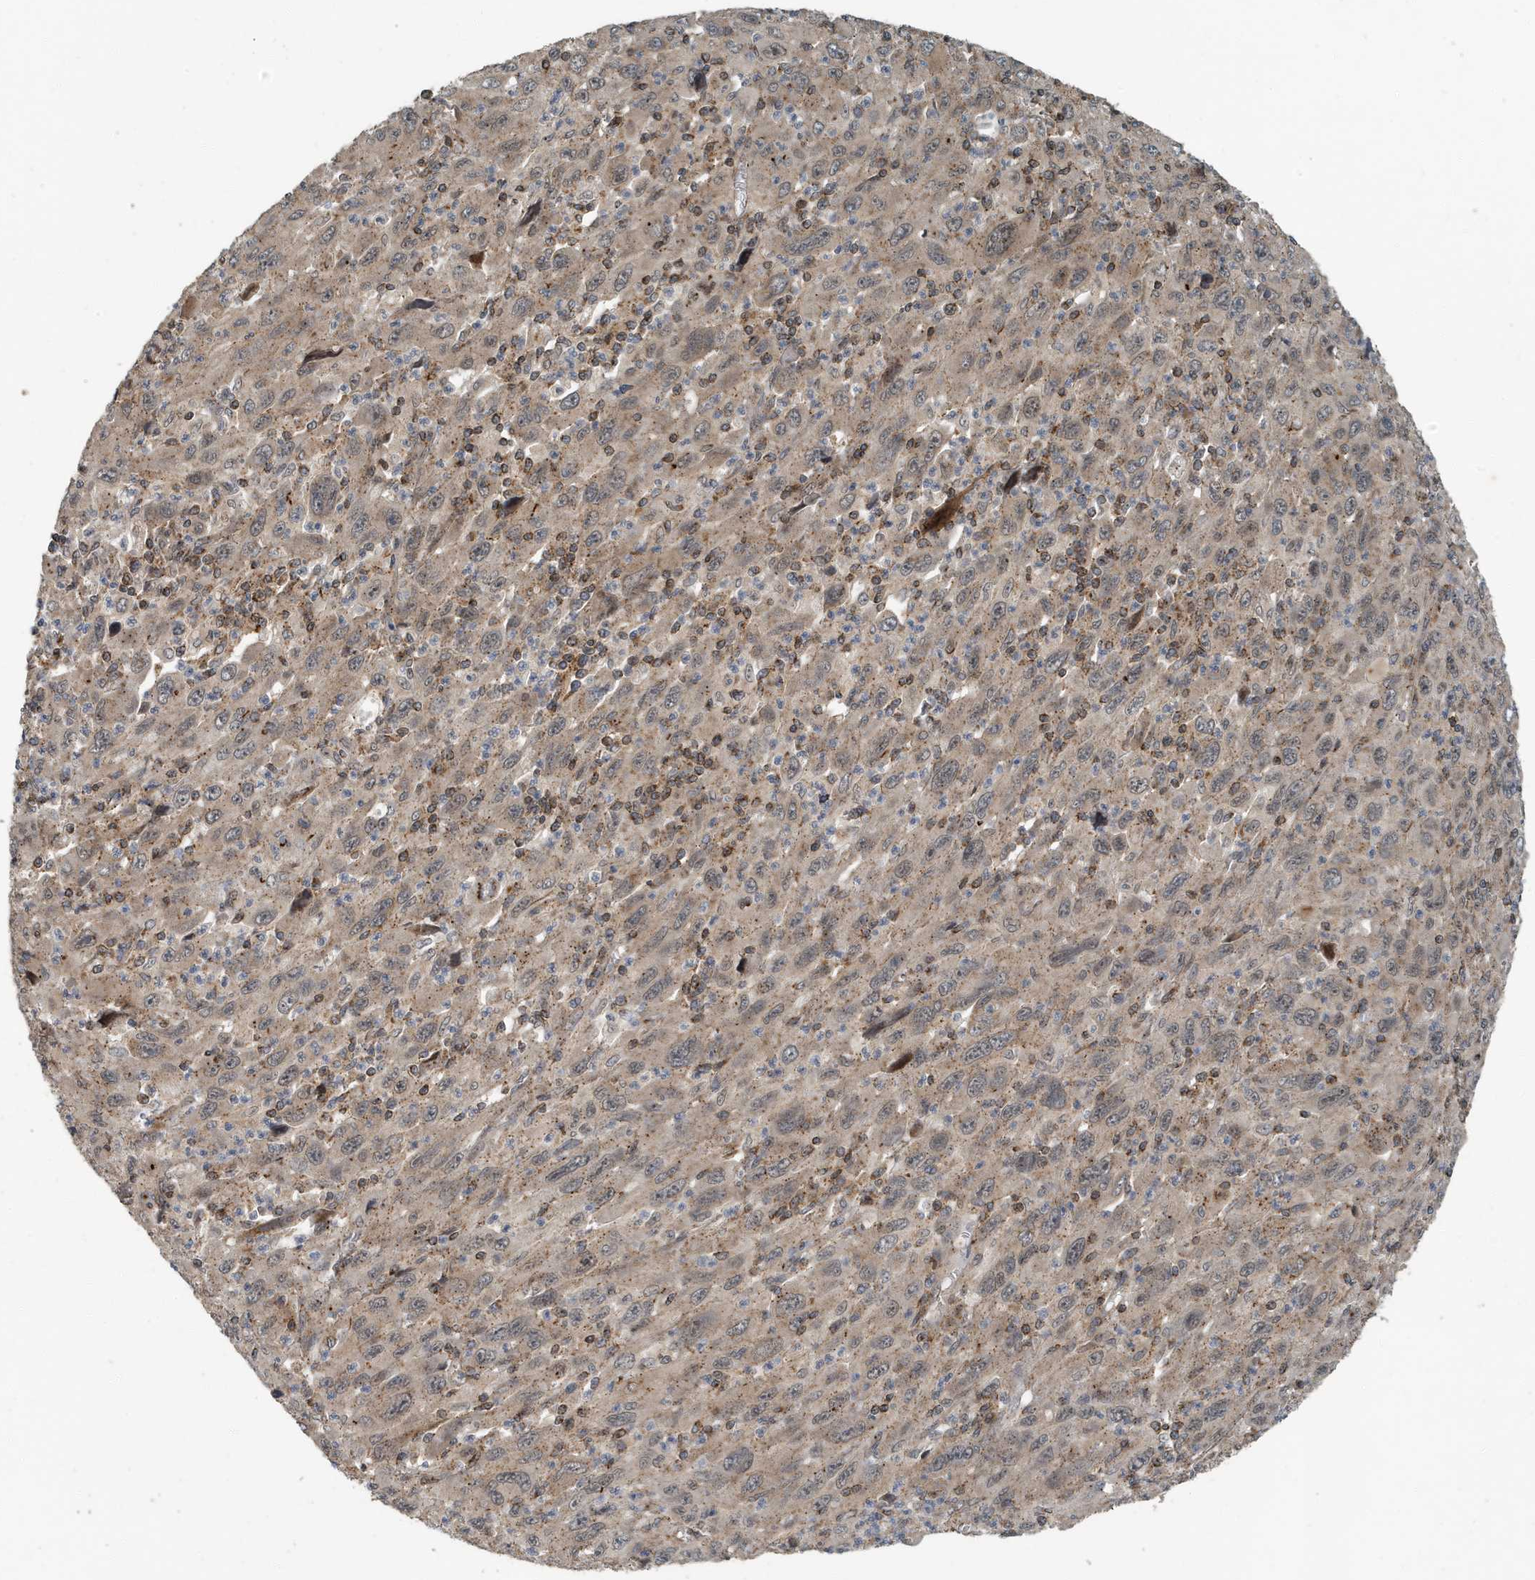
{"staining": {"intensity": "weak", "quantity": ">75%", "location": "cytoplasmic/membranous"}, "tissue": "melanoma", "cell_type": "Tumor cells", "image_type": "cancer", "snomed": [{"axis": "morphology", "description": "Malignant melanoma, Metastatic site"}, {"axis": "topography", "description": "Skin"}], "caption": "Tumor cells demonstrate low levels of weak cytoplasmic/membranous staining in about >75% of cells in human melanoma.", "gene": "KIF15", "patient": {"sex": "female", "age": 56}}